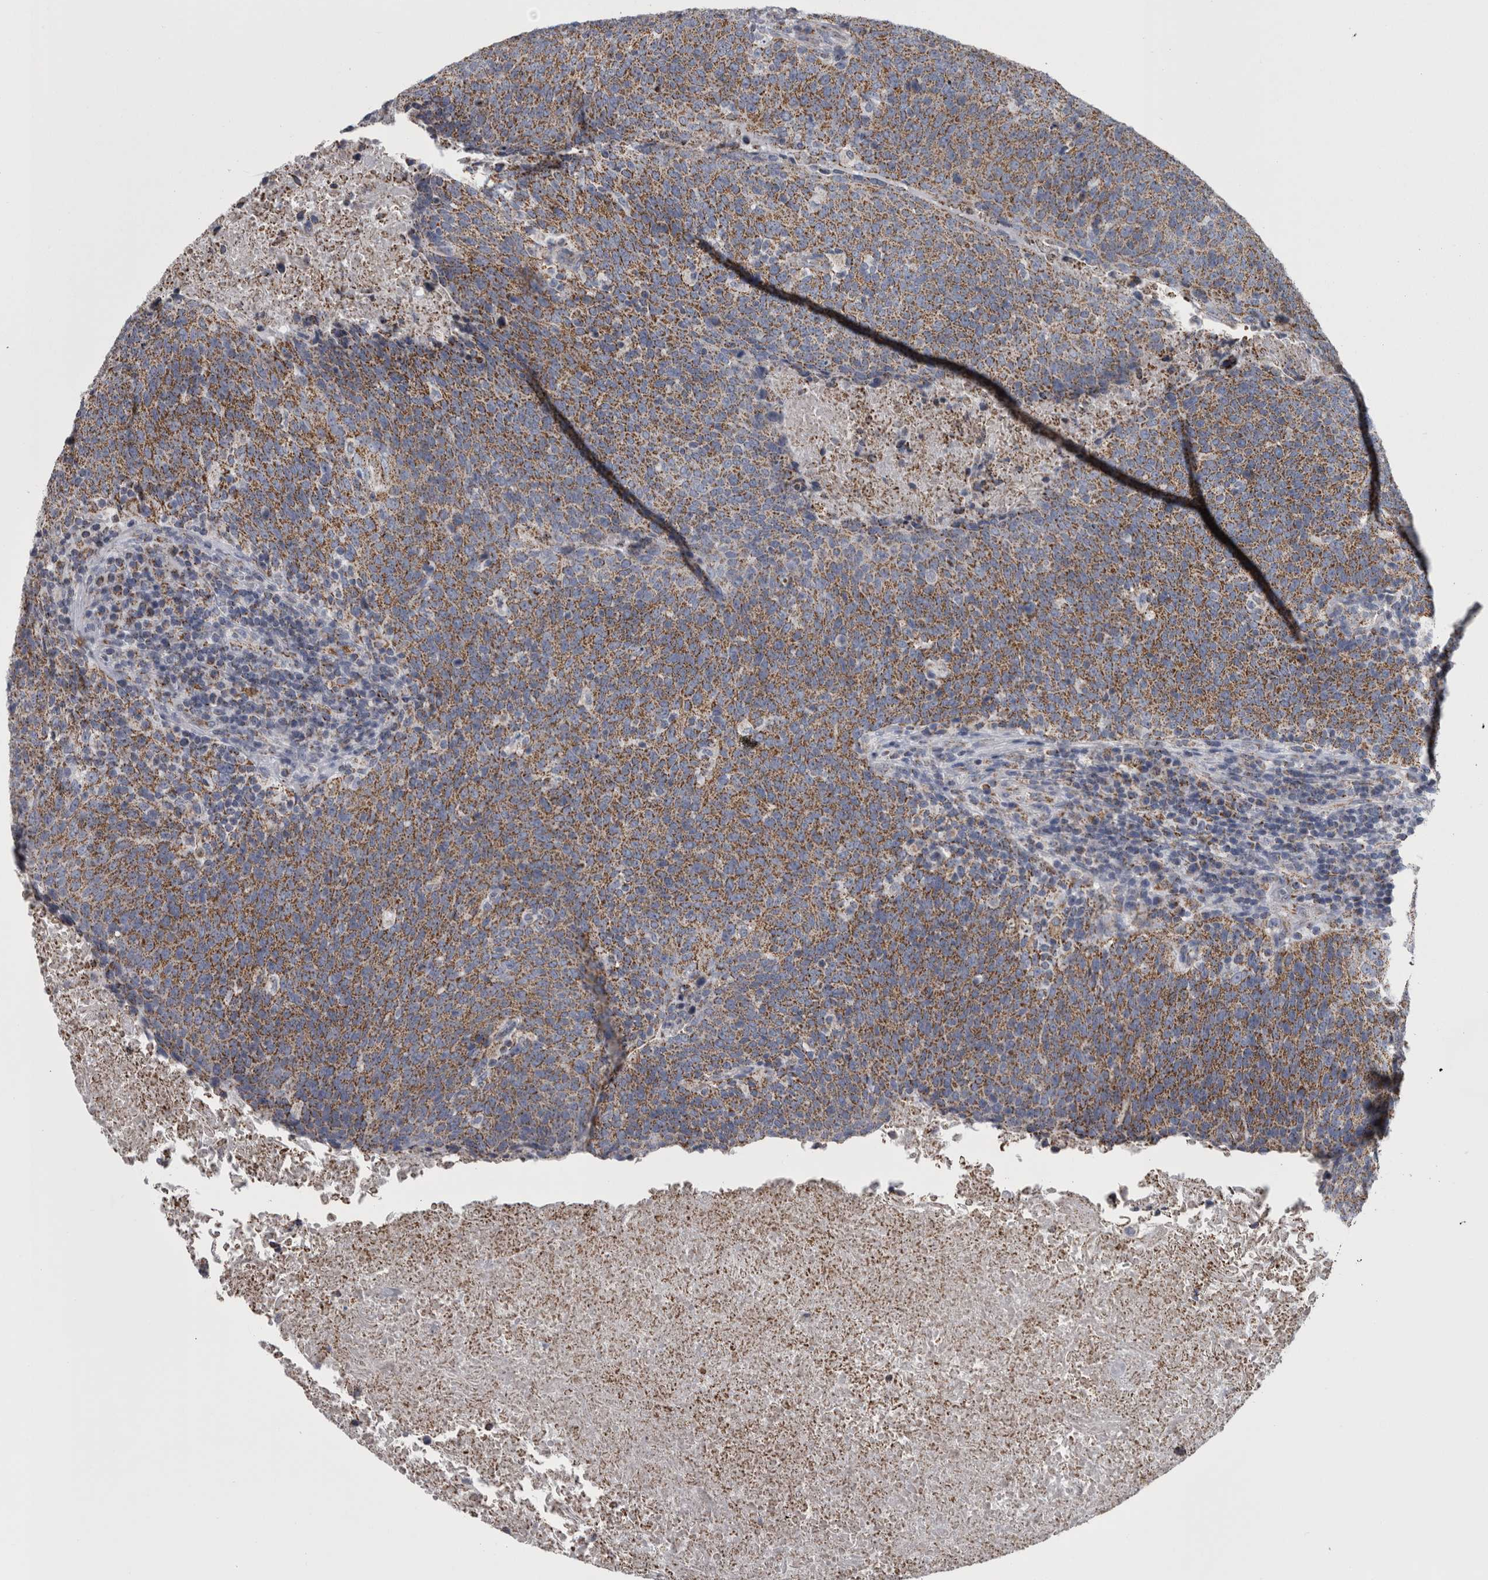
{"staining": {"intensity": "moderate", "quantity": ">75%", "location": "cytoplasmic/membranous"}, "tissue": "head and neck cancer", "cell_type": "Tumor cells", "image_type": "cancer", "snomed": [{"axis": "morphology", "description": "Squamous cell carcinoma, NOS"}, {"axis": "morphology", "description": "Squamous cell carcinoma, metastatic, NOS"}, {"axis": "topography", "description": "Lymph node"}, {"axis": "topography", "description": "Head-Neck"}], "caption": "Head and neck metastatic squamous cell carcinoma stained for a protein shows moderate cytoplasmic/membranous positivity in tumor cells.", "gene": "DBT", "patient": {"sex": "male", "age": 62}}